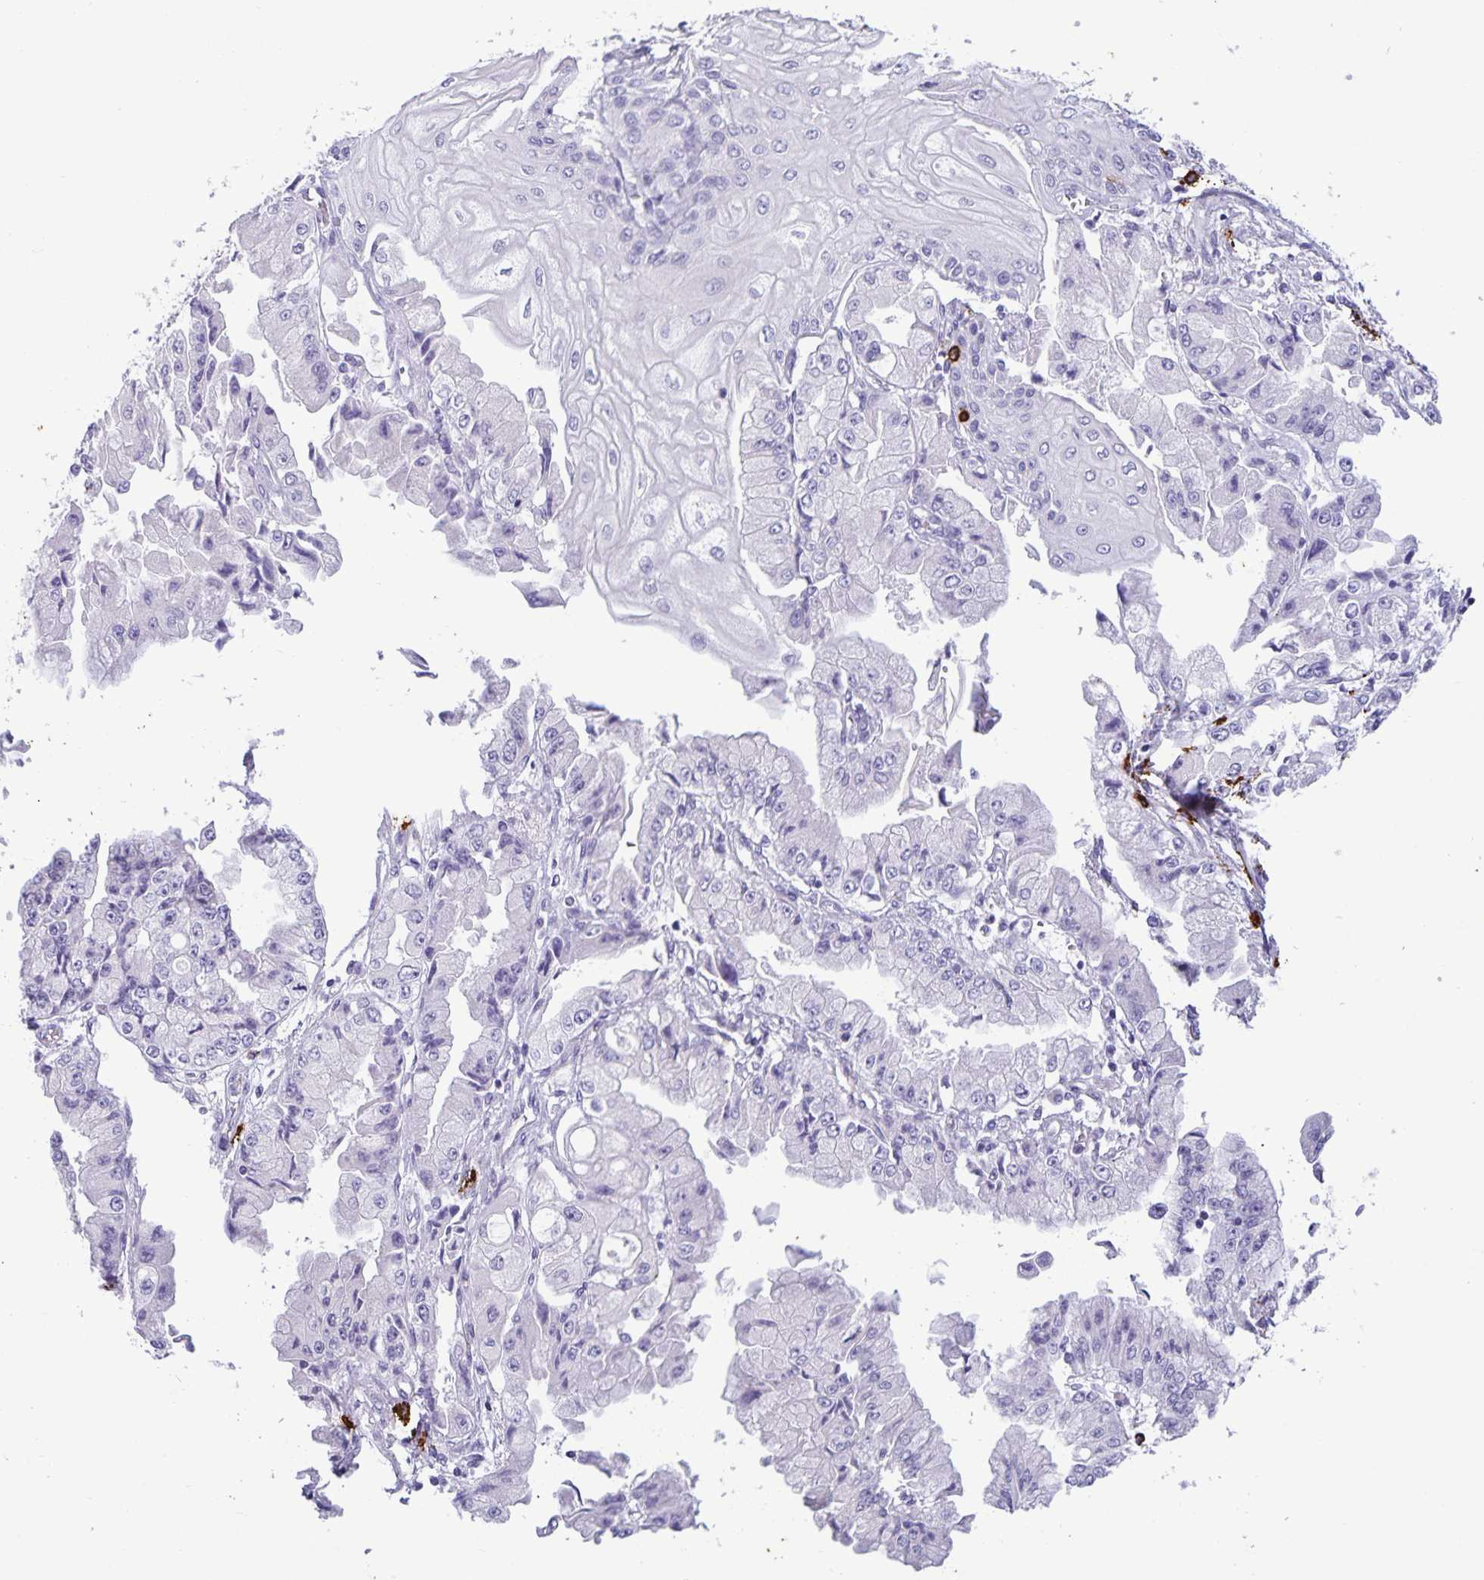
{"staining": {"intensity": "negative", "quantity": "none", "location": "none"}, "tissue": "stomach cancer", "cell_type": "Tumor cells", "image_type": "cancer", "snomed": [{"axis": "morphology", "description": "Adenocarcinoma, NOS"}, {"axis": "topography", "description": "Stomach, upper"}], "caption": "An immunohistochemistry histopathology image of stomach cancer is shown. There is no staining in tumor cells of stomach cancer.", "gene": "IBTK", "patient": {"sex": "female", "age": 74}}